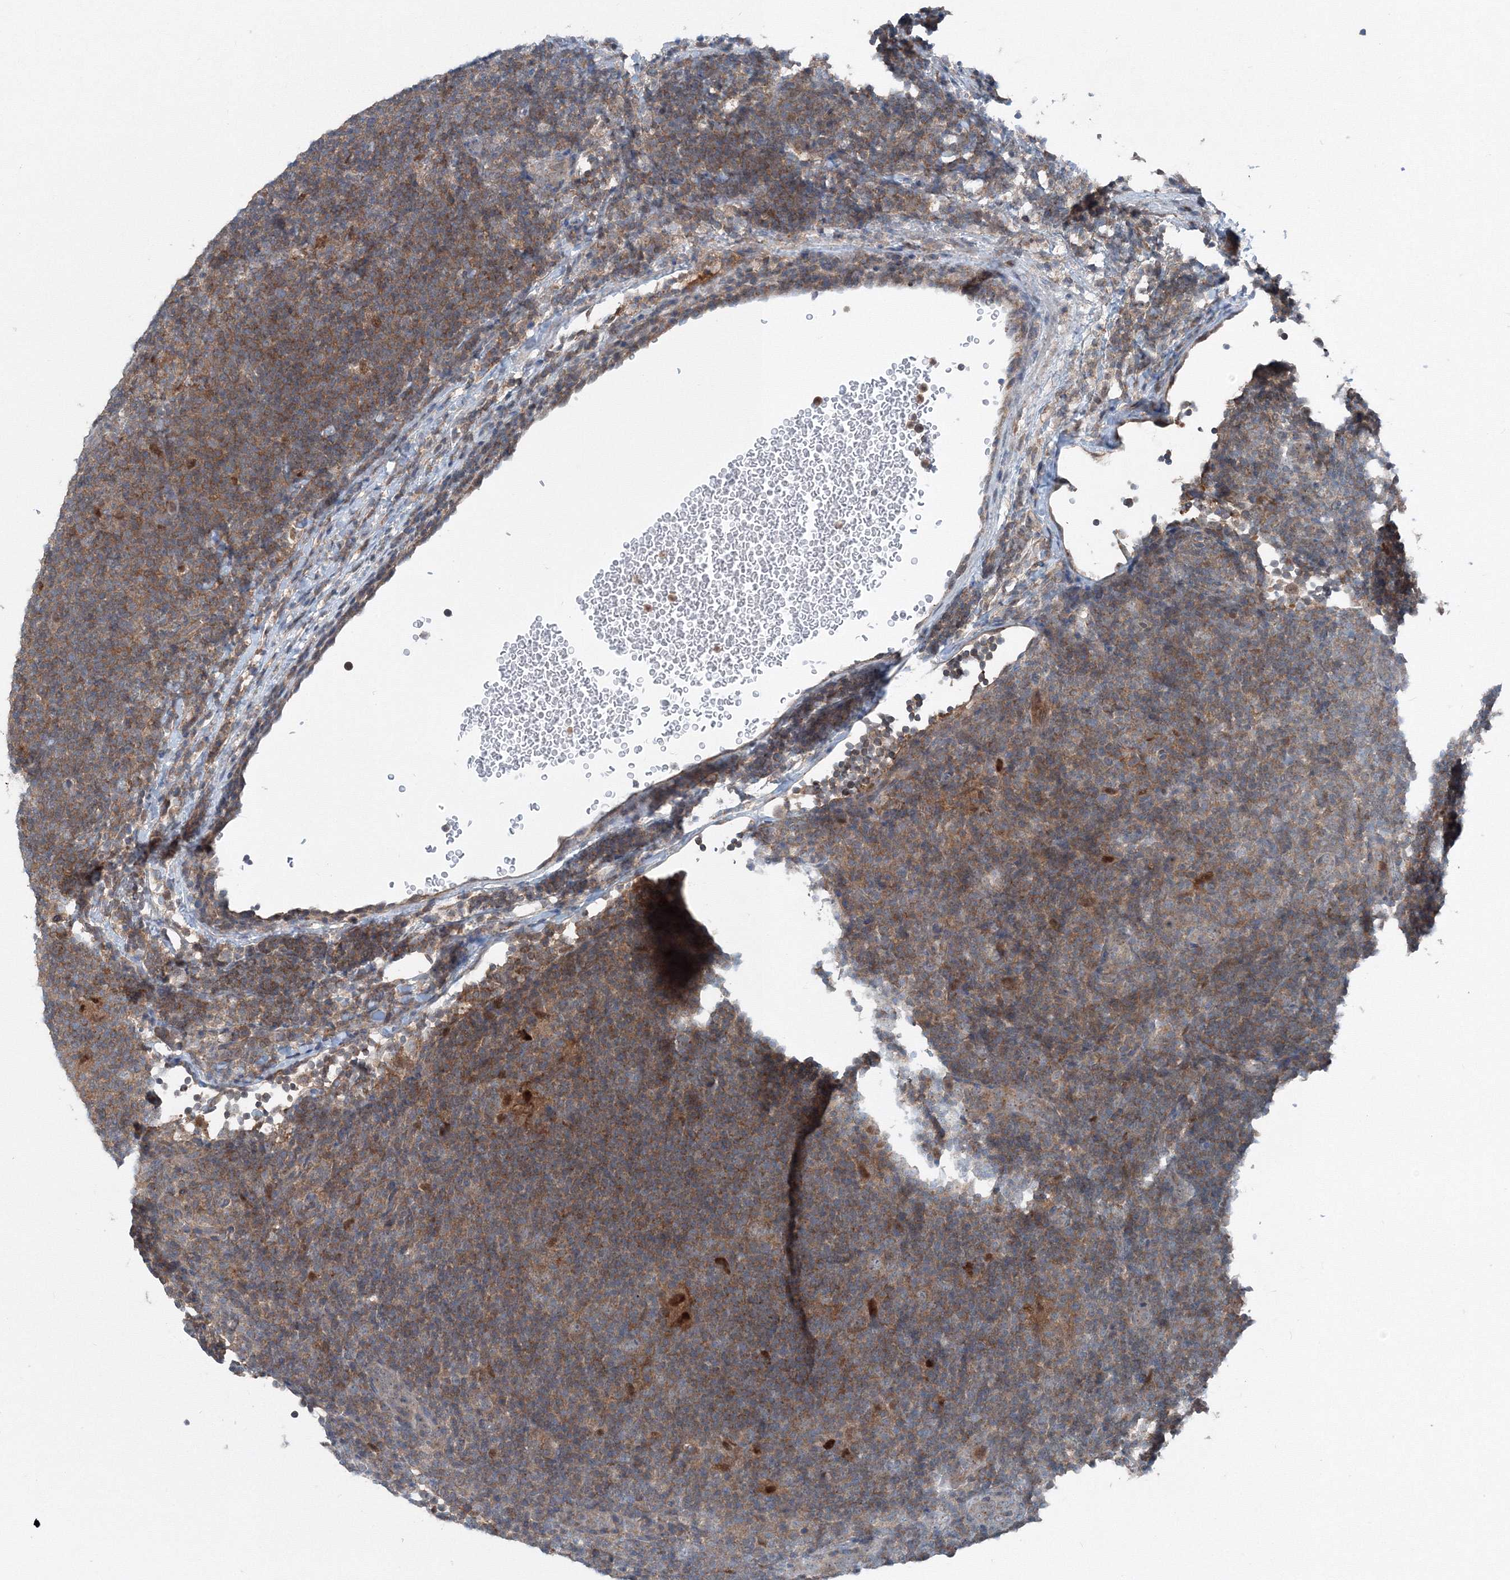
{"staining": {"intensity": "weak", "quantity": "25%-75%", "location": "cytoplasmic/membranous"}, "tissue": "lymphoma", "cell_type": "Tumor cells", "image_type": "cancer", "snomed": [{"axis": "morphology", "description": "Hodgkin's disease, NOS"}, {"axis": "topography", "description": "Lymph node"}], "caption": "An immunohistochemistry (IHC) image of neoplastic tissue is shown. Protein staining in brown labels weak cytoplasmic/membranous positivity in lymphoma within tumor cells.", "gene": "TPRKB", "patient": {"sex": "female", "age": 57}}